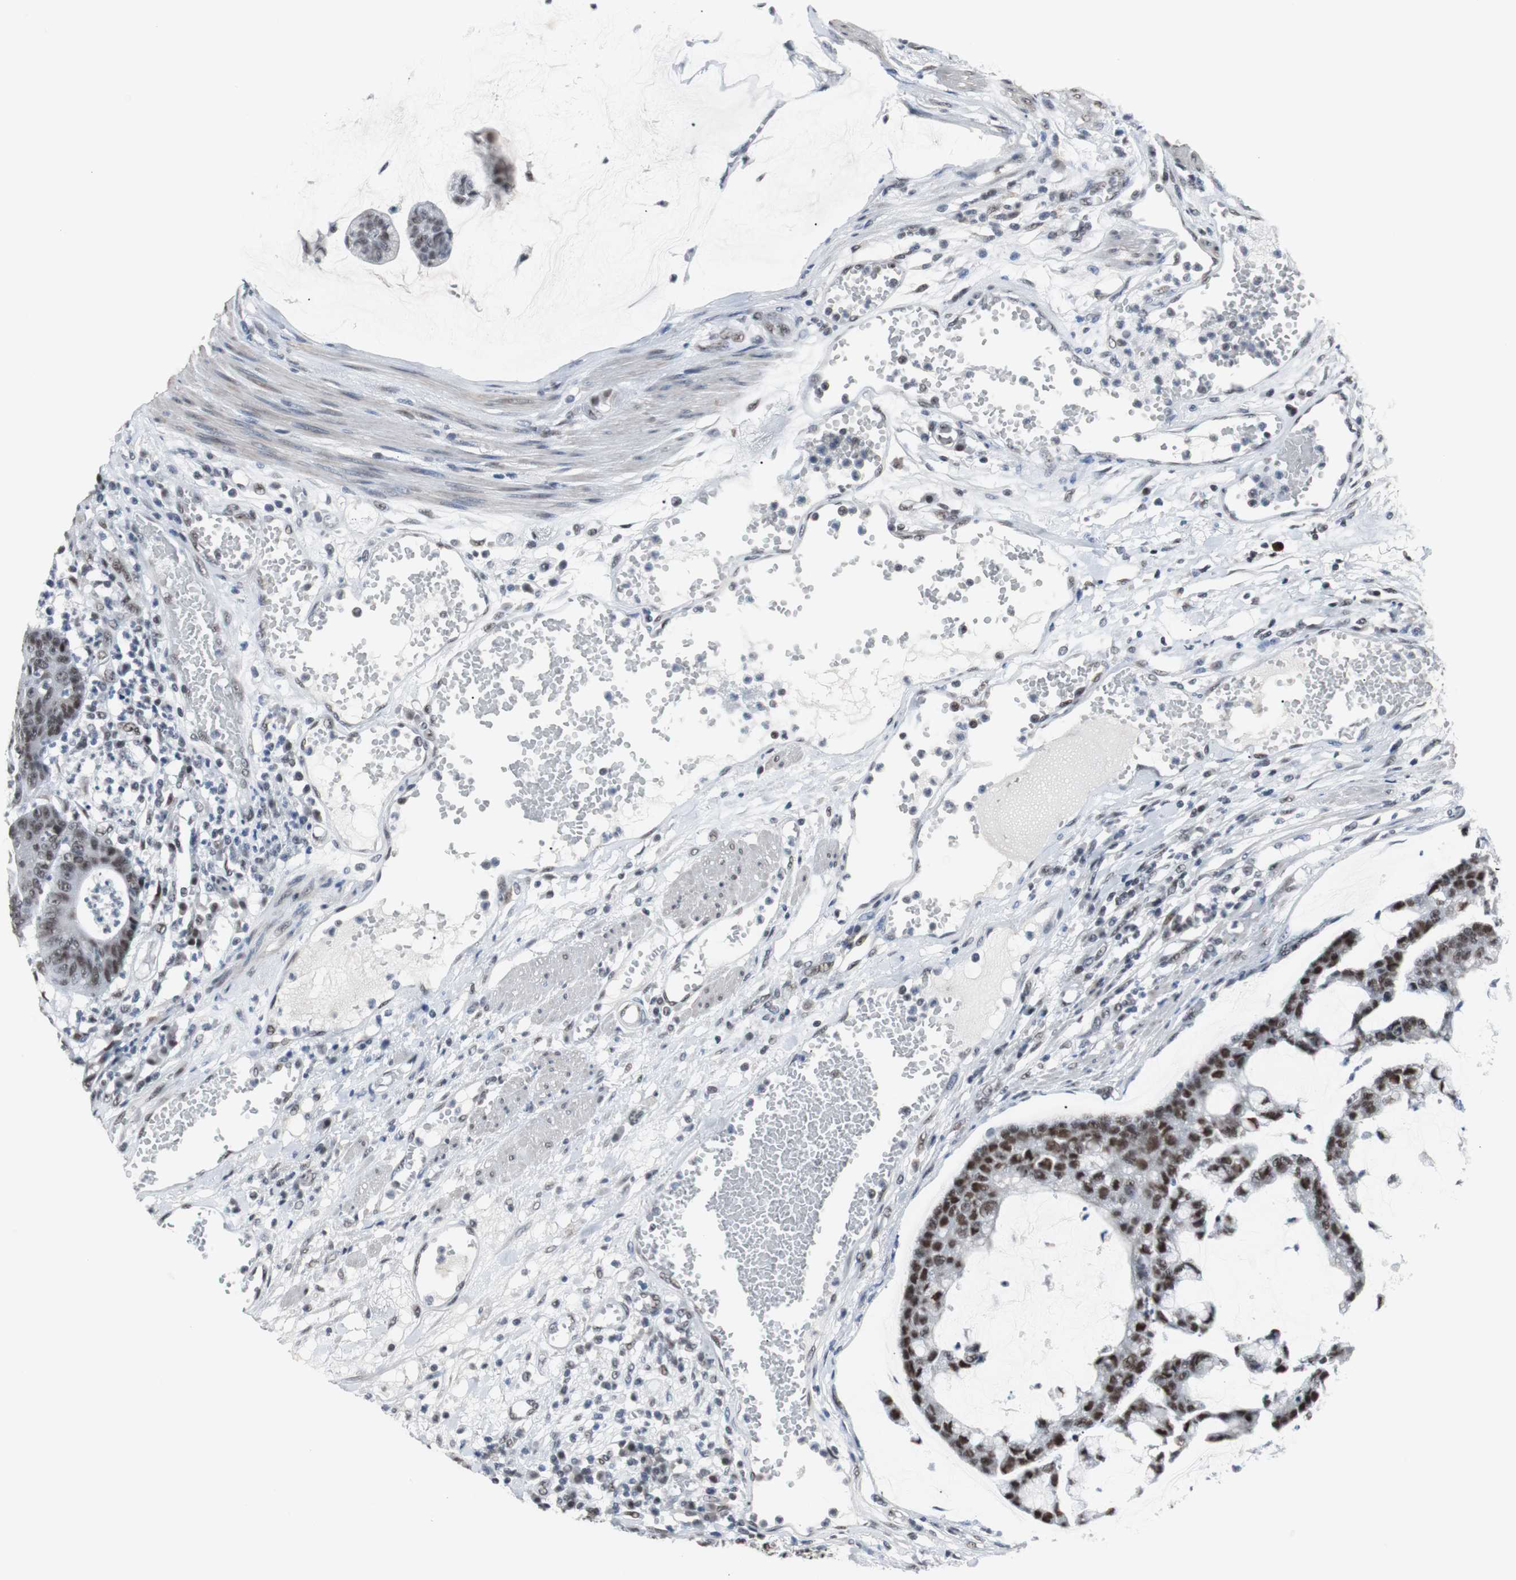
{"staining": {"intensity": "strong", "quantity": ">75%", "location": "nuclear"}, "tissue": "colorectal cancer", "cell_type": "Tumor cells", "image_type": "cancer", "snomed": [{"axis": "morphology", "description": "Adenocarcinoma, NOS"}, {"axis": "topography", "description": "Colon"}], "caption": "High-power microscopy captured an IHC micrograph of adenocarcinoma (colorectal), revealing strong nuclear staining in approximately >75% of tumor cells. The staining was performed using DAB (3,3'-diaminobenzidine) to visualize the protein expression in brown, while the nuclei were stained in blue with hematoxylin (Magnification: 20x).", "gene": "TAF7", "patient": {"sex": "female", "age": 84}}